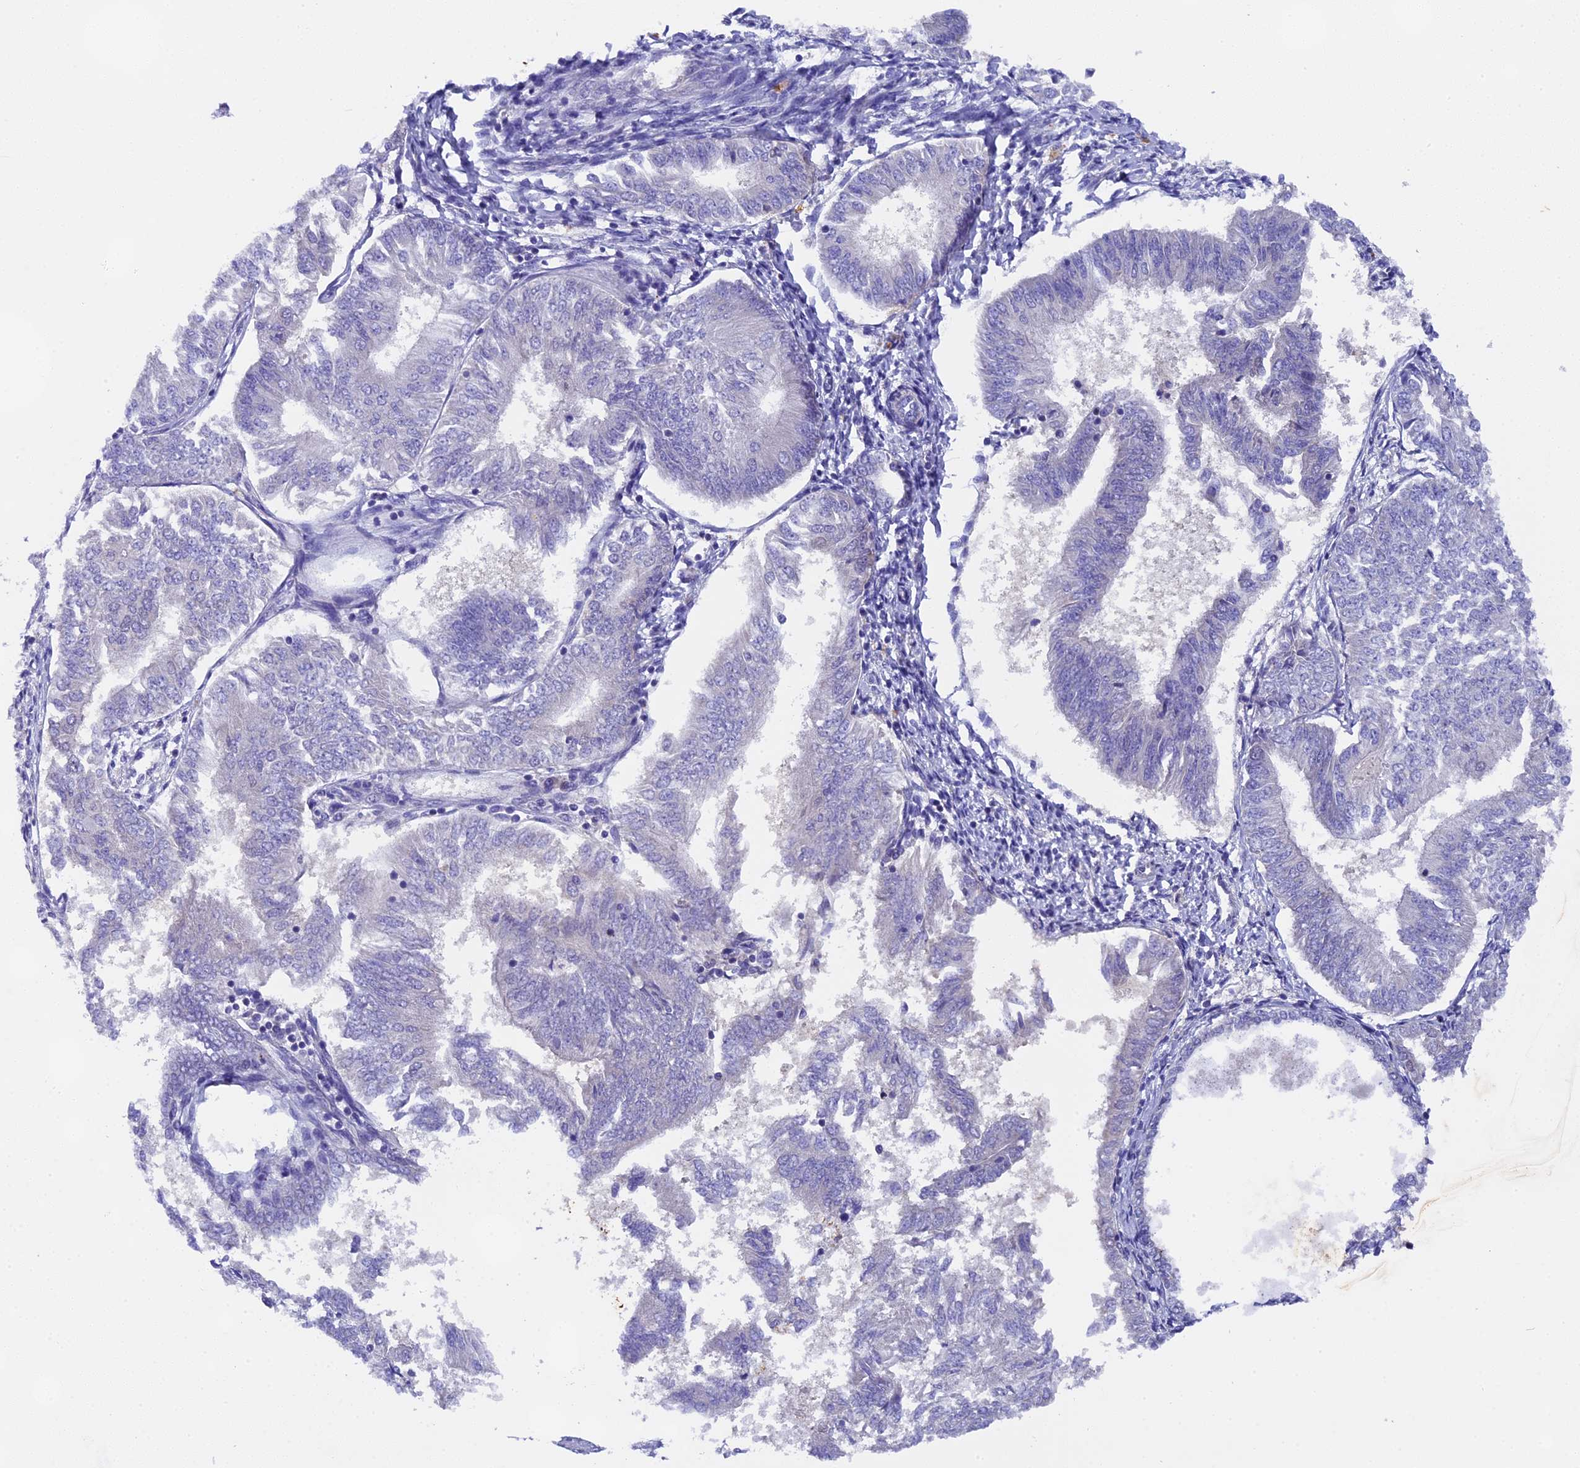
{"staining": {"intensity": "negative", "quantity": "none", "location": "none"}, "tissue": "endometrial cancer", "cell_type": "Tumor cells", "image_type": "cancer", "snomed": [{"axis": "morphology", "description": "Adenocarcinoma, NOS"}, {"axis": "topography", "description": "Endometrium"}], "caption": "Tumor cells are negative for brown protein staining in adenocarcinoma (endometrial).", "gene": "SP4", "patient": {"sex": "female", "age": 58}}